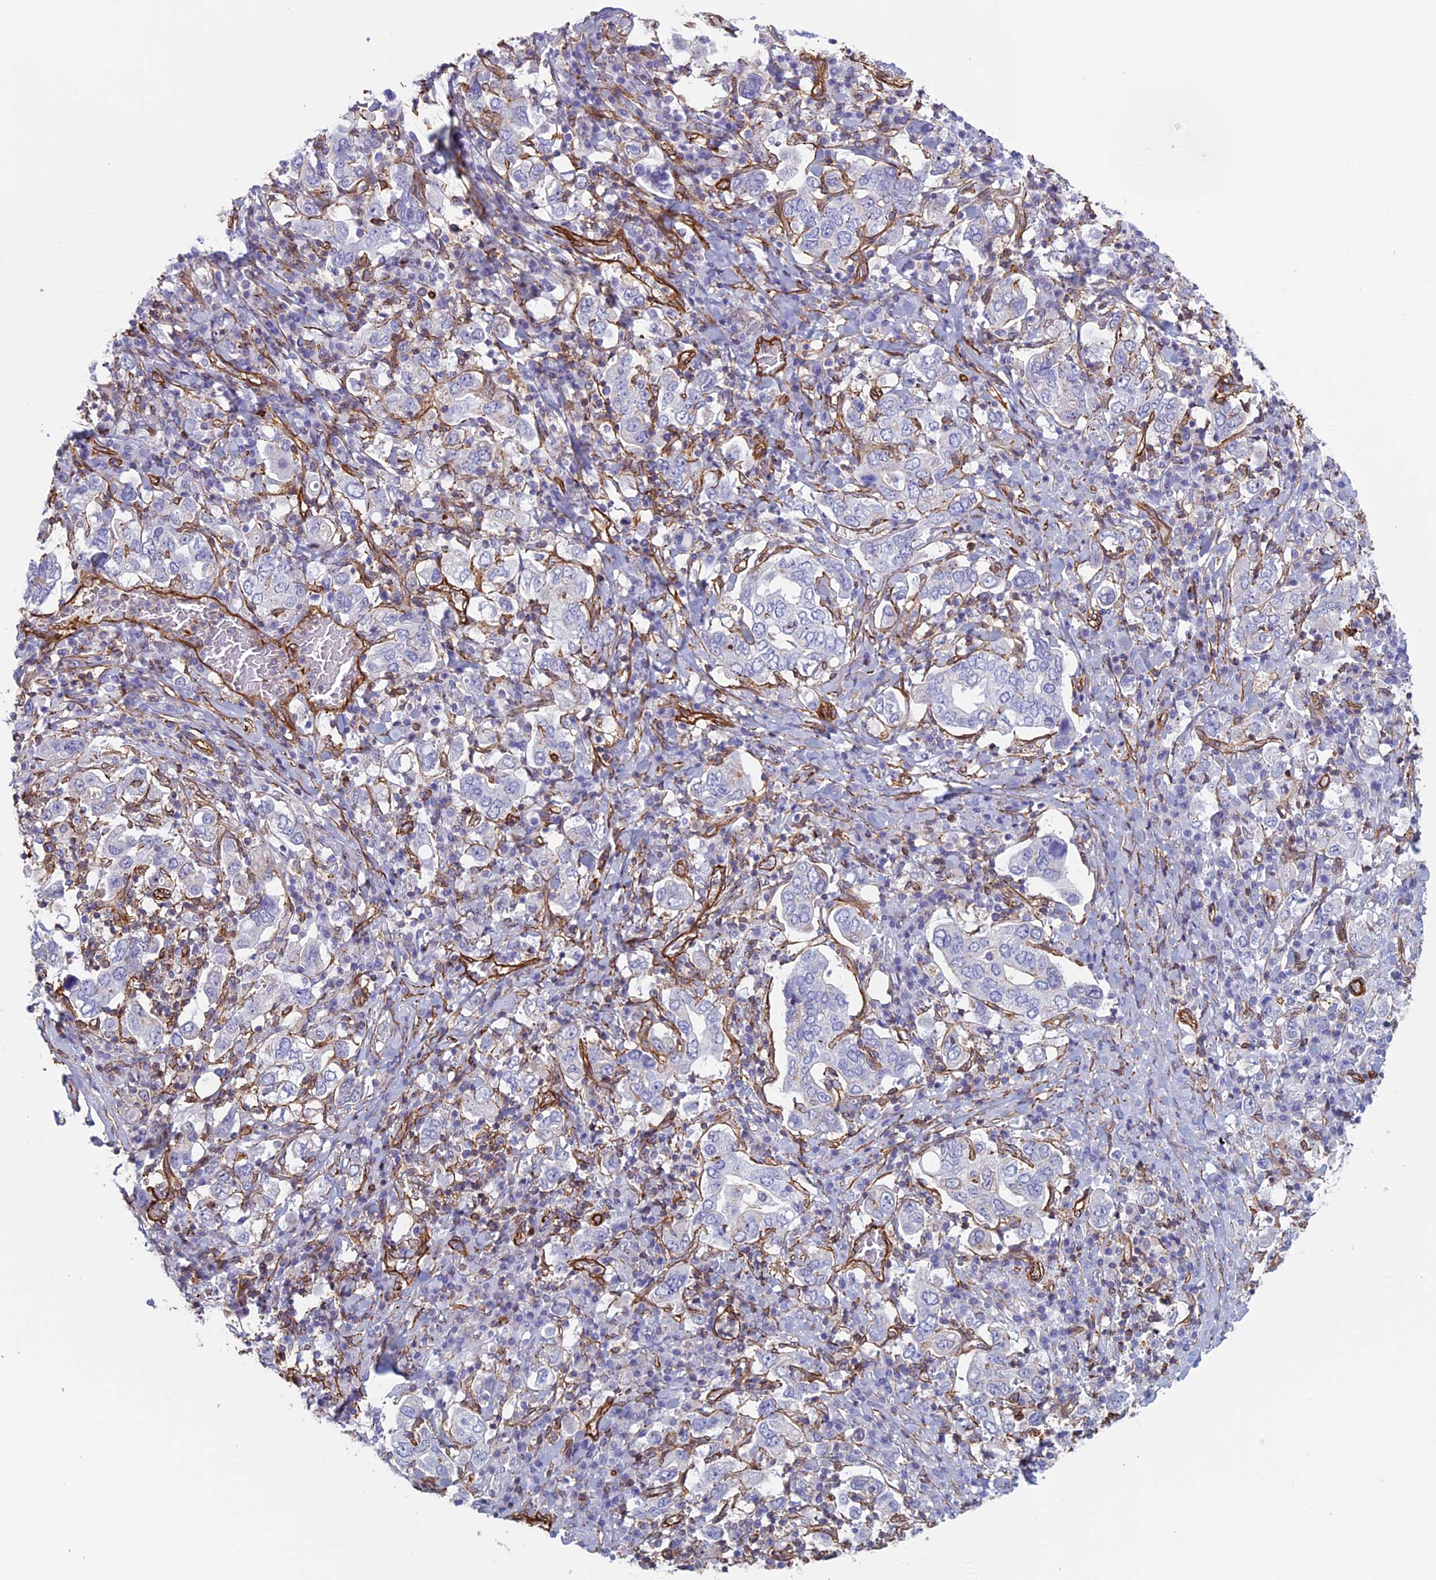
{"staining": {"intensity": "negative", "quantity": "none", "location": "none"}, "tissue": "stomach cancer", "cell_type": "Tumor cells", "image_type": "cancer", "snomed": [{"axis": "morphology", "description": "Adenocarcinoma, NOS"}, {"axis": "topography", "description": "Stomach, upper"}], "caption": "There is no significant expression in tumor cells of stomach cancer (adenocarcinoma).", "gene": "ANGPTL2", "patient": {"sex": "male", "age": 62}}